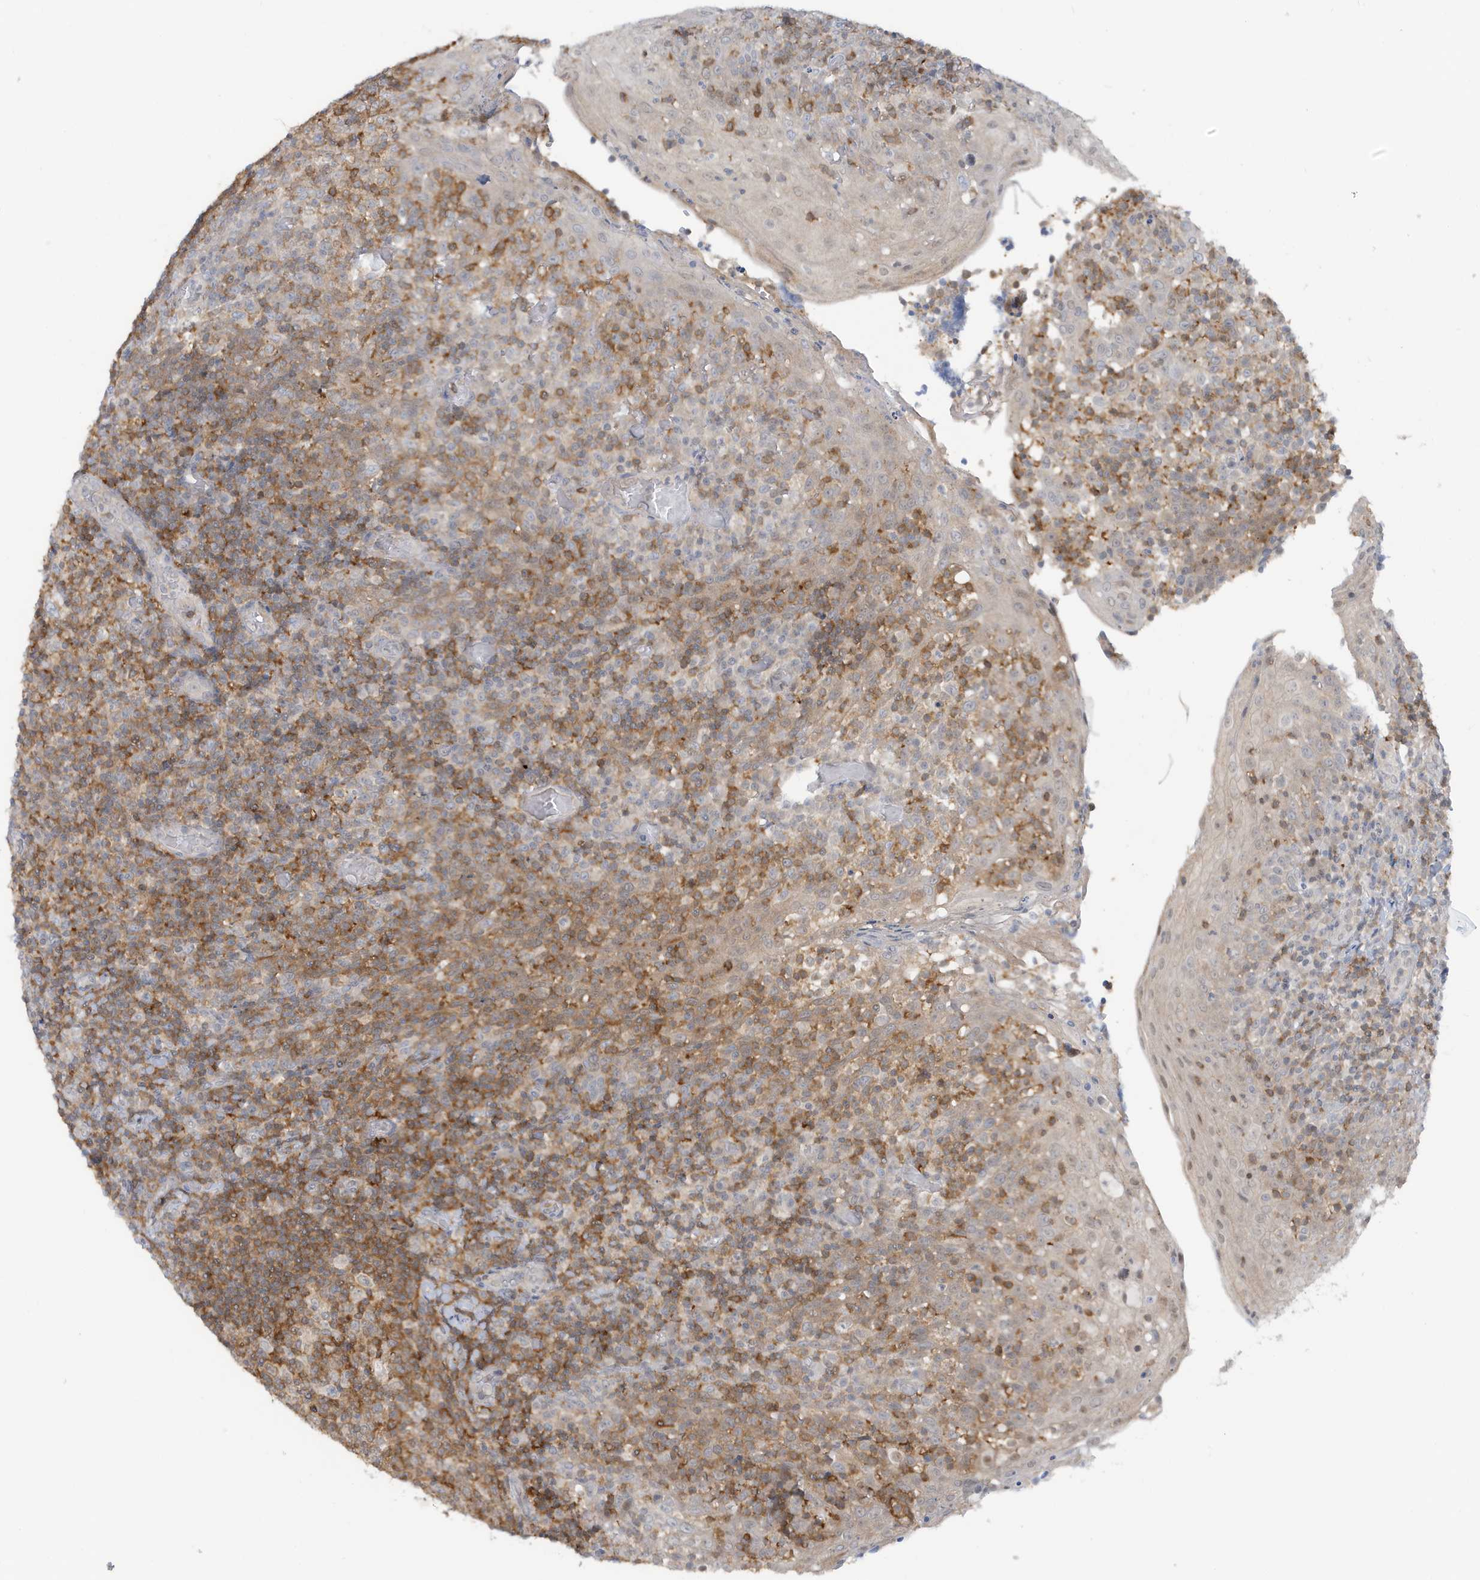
{"staining": {"intensity": "moderate", "quantity": ">75%", "location": "cytoplasmic/membranous"}, "tissue": "tonsil", "cell_type": "Germinal center cells", "image_type": "normal", "snomed": [{"axis": "morphology", "description": "Normal tissue, NOS"}, {"axis": "topography", "description": "Tonsil"}], "caption": "Immunohistochemical staining of normal tonsil displays >75% levels of moderate cytoplasmic/membranous protein positivity in approximately >75% of germinal center cells.", "gene": "OGA", "patient": {"sex": "female", "age": 19}}